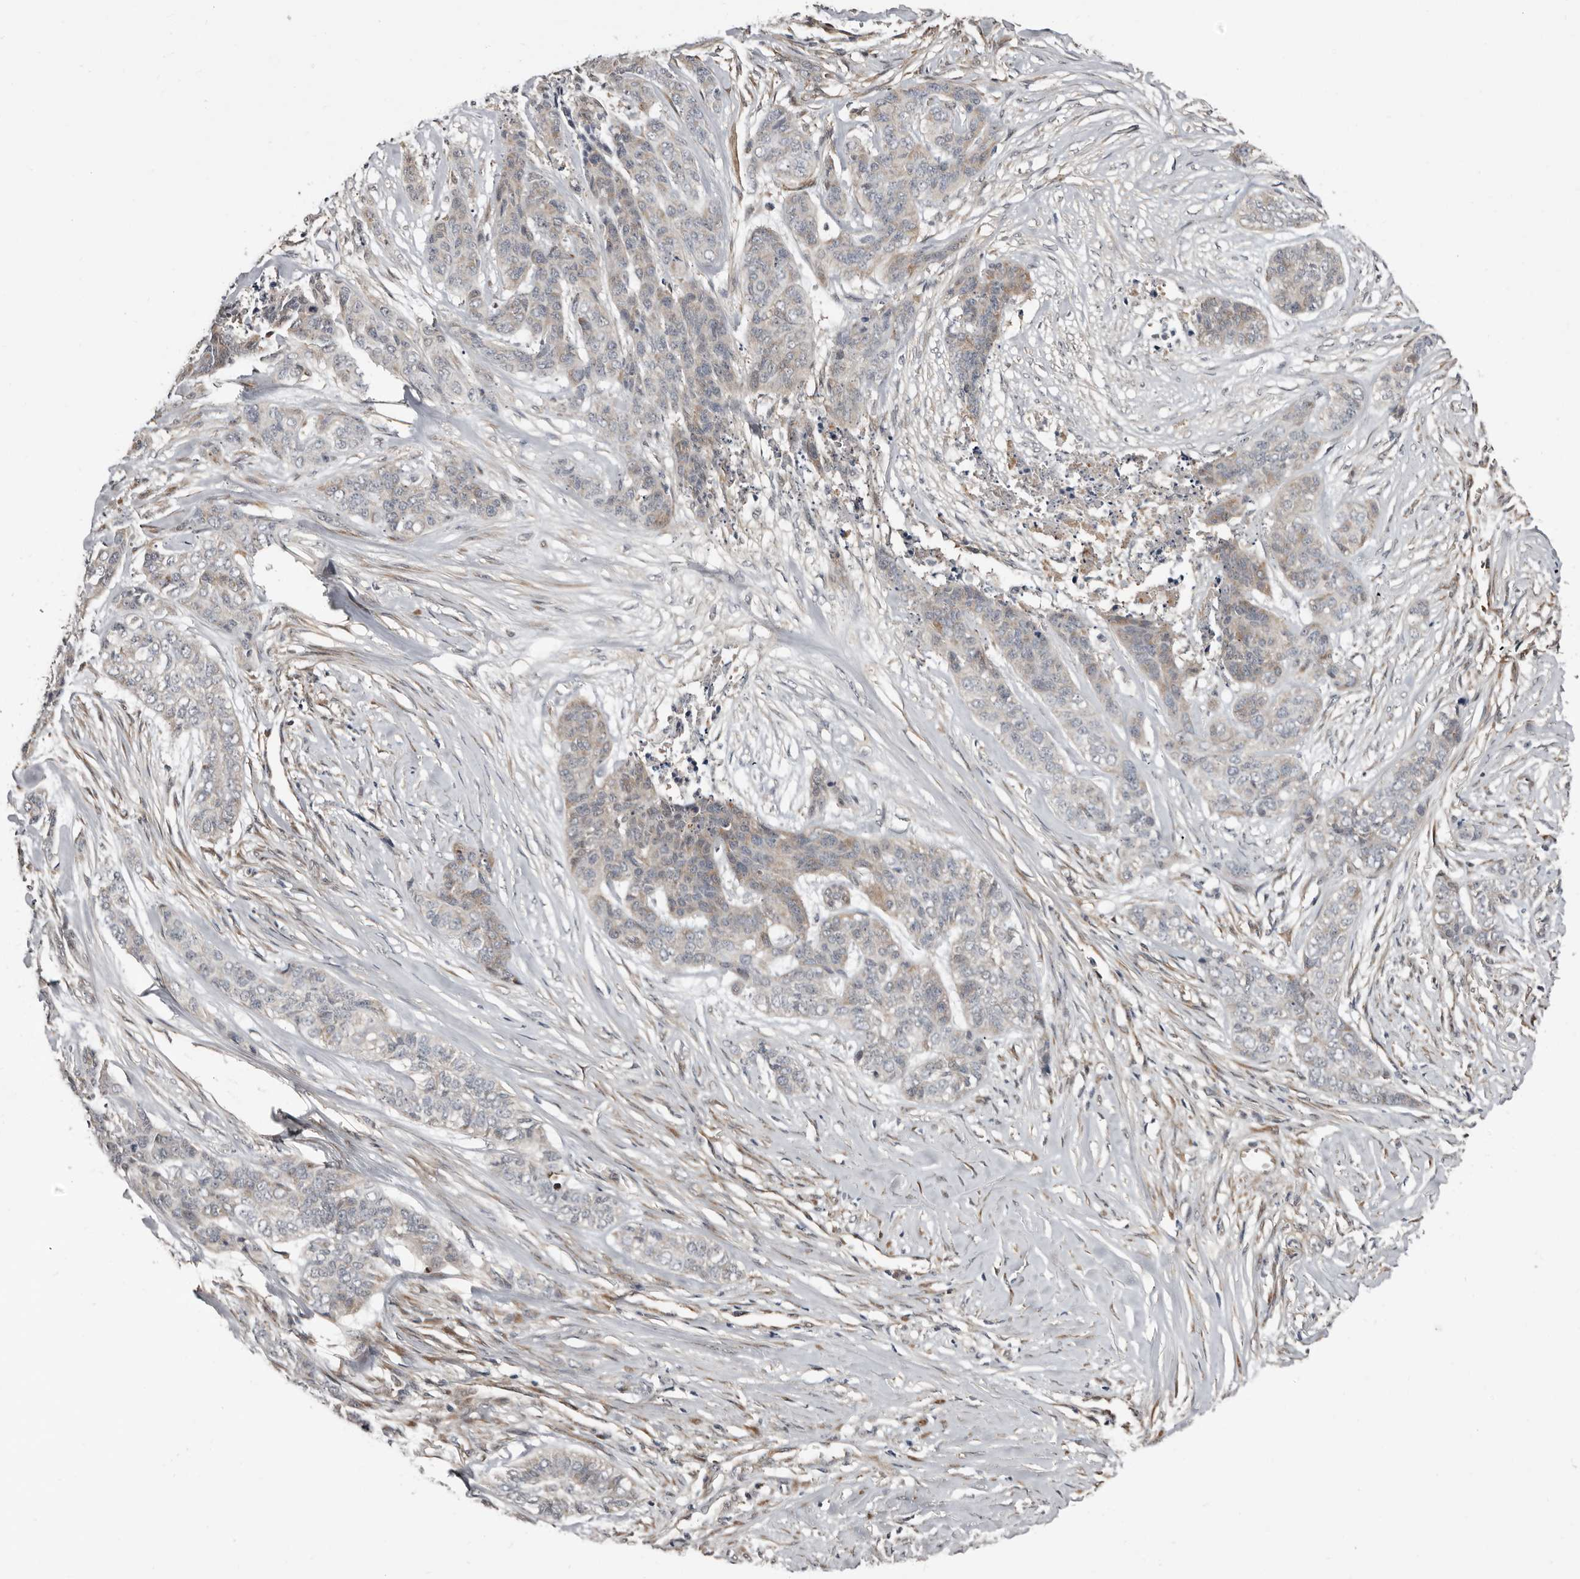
{"staining": {"intensity": "weak", "quantity": "<25%", "location": "cytoplasmic/membranous"}, "tissue": "skin cancer", "cell_type": "Tumor cells", "image_type": "cancer", "snomed": [{"axis": "morphology", "description": "Basal cell carcinoma"}, {"axis": "topography", "description": "Skin"}], "caption": "An image of human skin cancer is negative for staining in tumor cells. The staining is performed using DAB (3,3'-diaminobenzidine) brown chromogen with nuclei counter-stained in using hematoxylin.", "gene": "SBDS", "patient": {"sex": "female", "age": 64}}